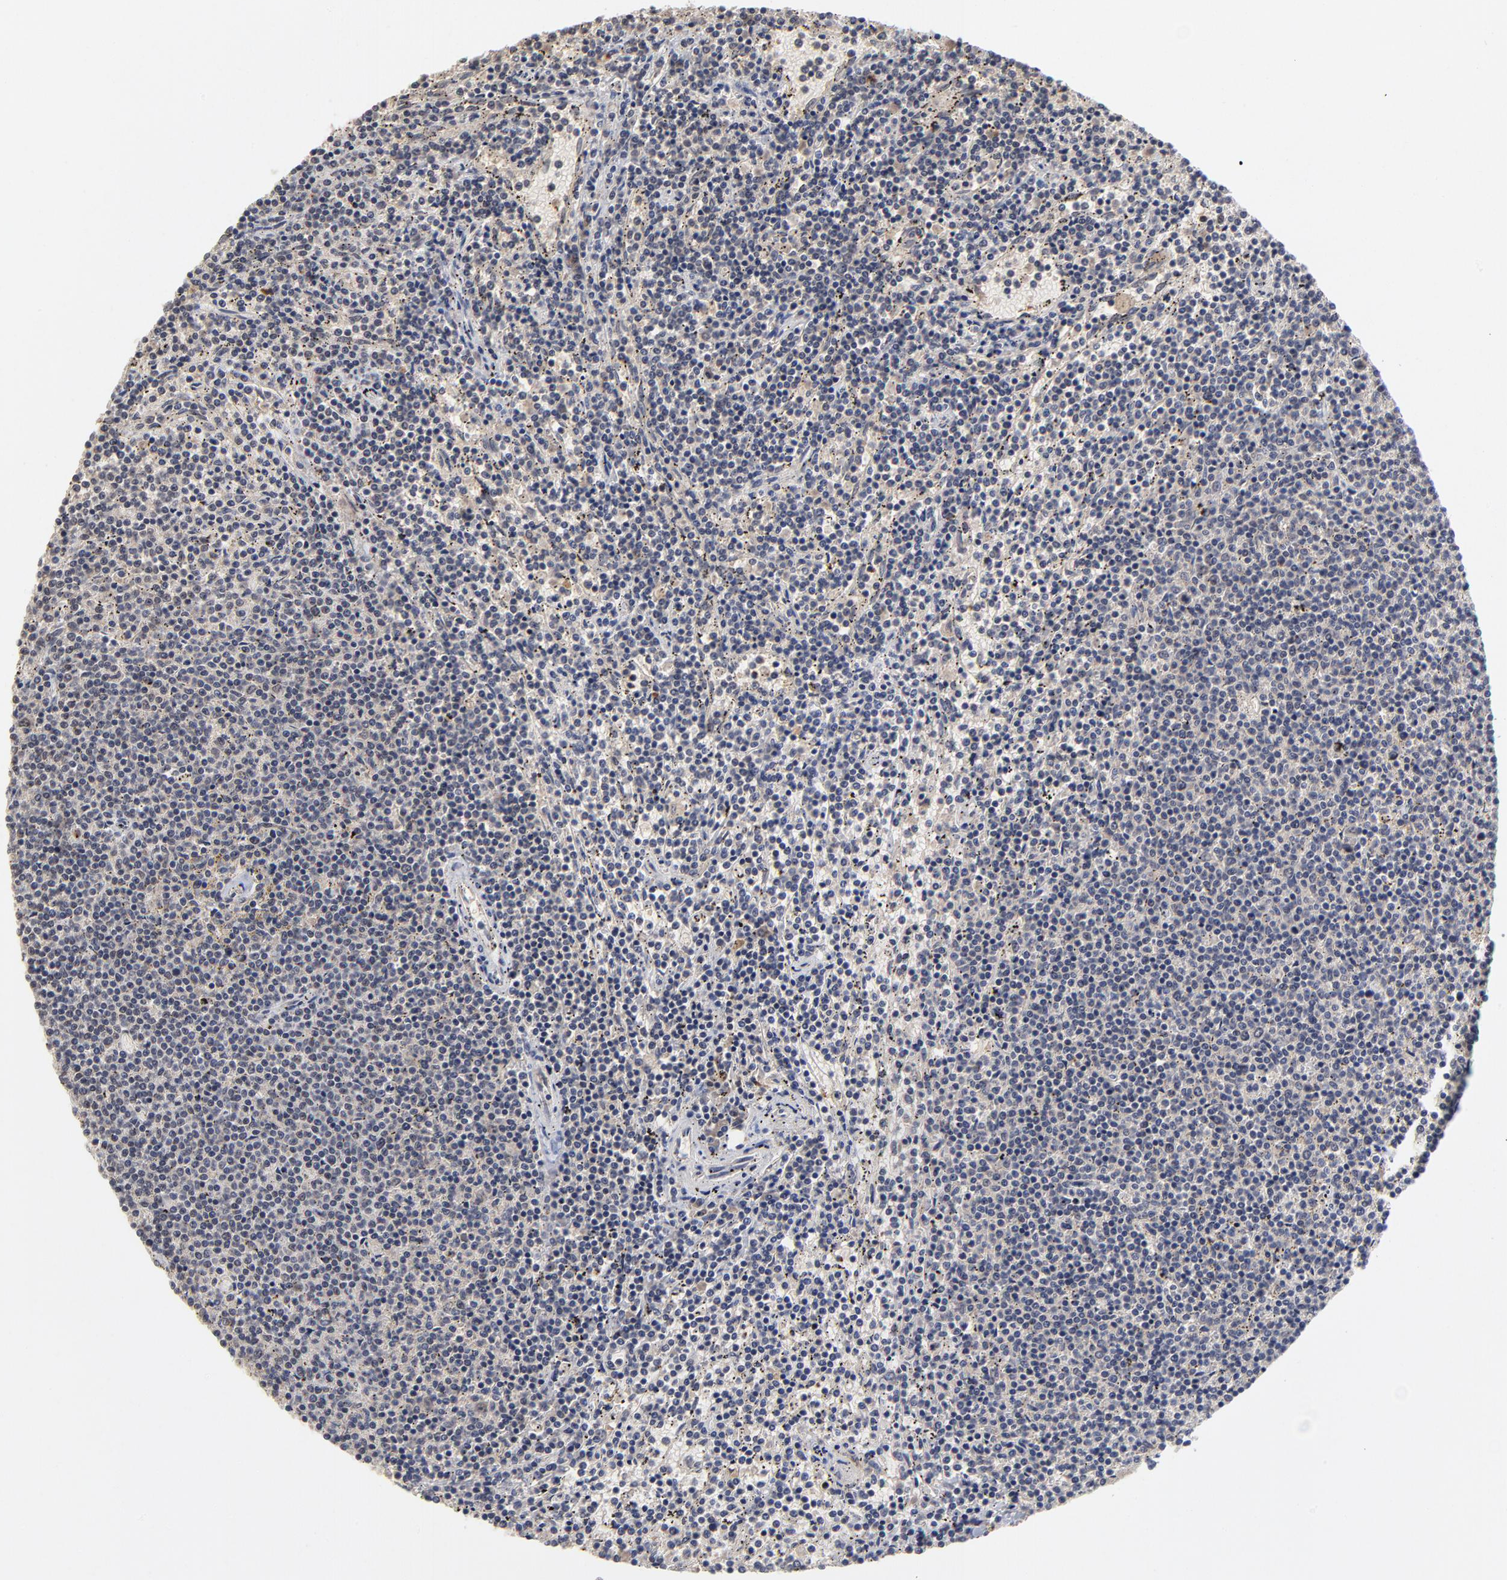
{"staining": {"intensity": "weak", "quantity": "<25%", "location": "cytoplasmic/membranous"}, "tissue": "lymphoma", "cell_type": "Tumor cells", "image_type": "cancer", "snomed": [{"axis": "morphology", "description": "Malignant lymphoma, non-Hodgkin's type, Low grade"}, {"axis": "topography", "description": "Spleen"}], "caption": "High power microscopy photomicrograph of an IHC histopathology image of lymphoma, revealing no significant expression in tumor cells. (Stains: DAB (3,3'-diaminobenzidine) immunohistochemistry with hematoxylin counter stain, Microscopy: brightfield microscopy at high magnification).", "gene": "WSB1", "patient": {"sex": "female", "age": 50}}